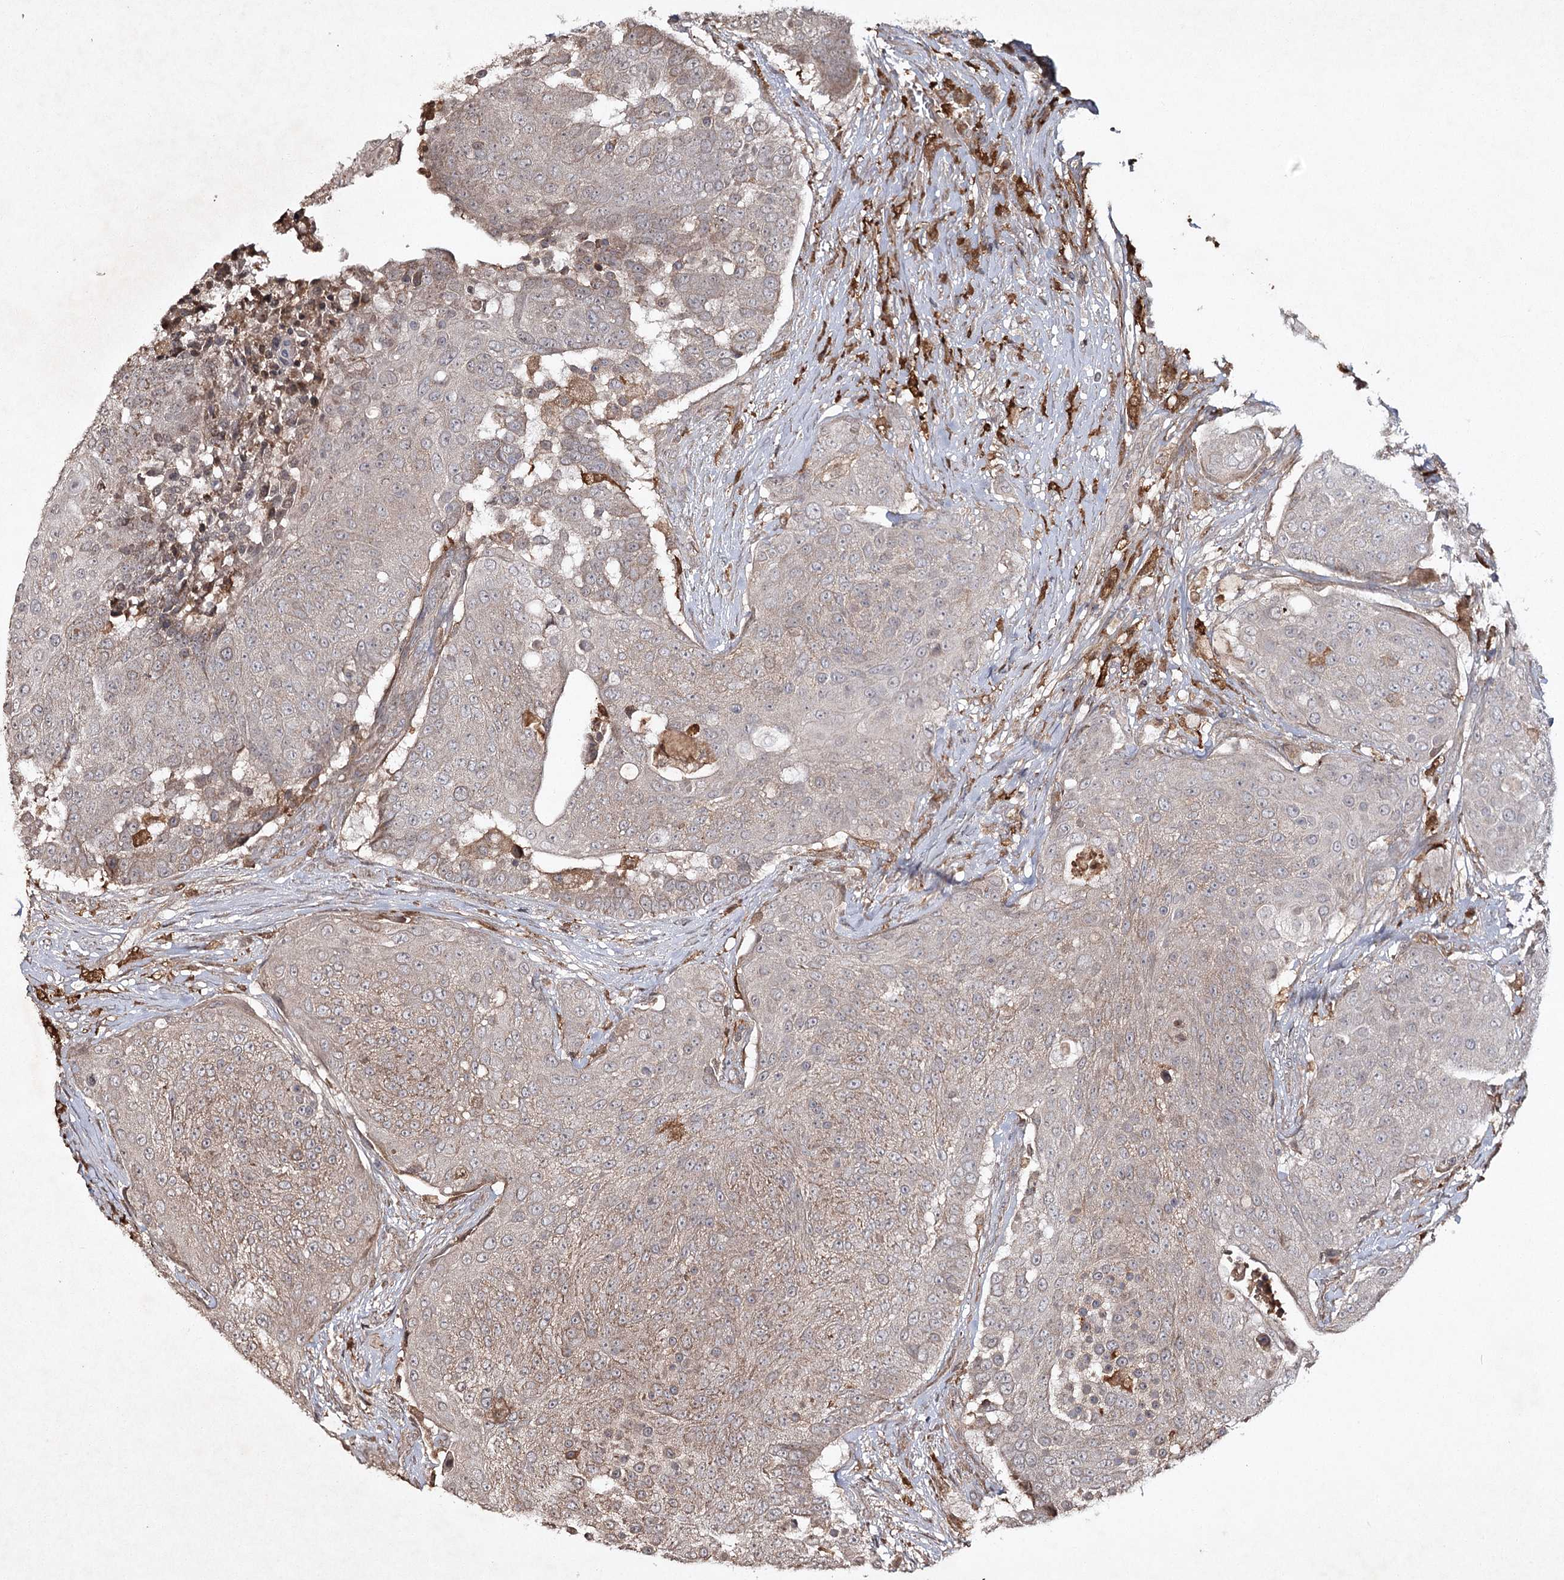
{"staining": {"intensity": "negative", "quantity": "none", "location": "none"}, "tissue": "urothelial cancer", "cell_type": "Tumor cells", "image_type": "cancer", "snomed": [{"axis": "morphology", "description": "Urothelial carcinoma, High grade"}, {"axis": "topography", "description": "Urinary bladder"}], "caption": "There is no significant positivity in tumor cells of urothelial cancer.", "gene": "CYP2B6", "patient": {"sex": "female", "age": 63}}